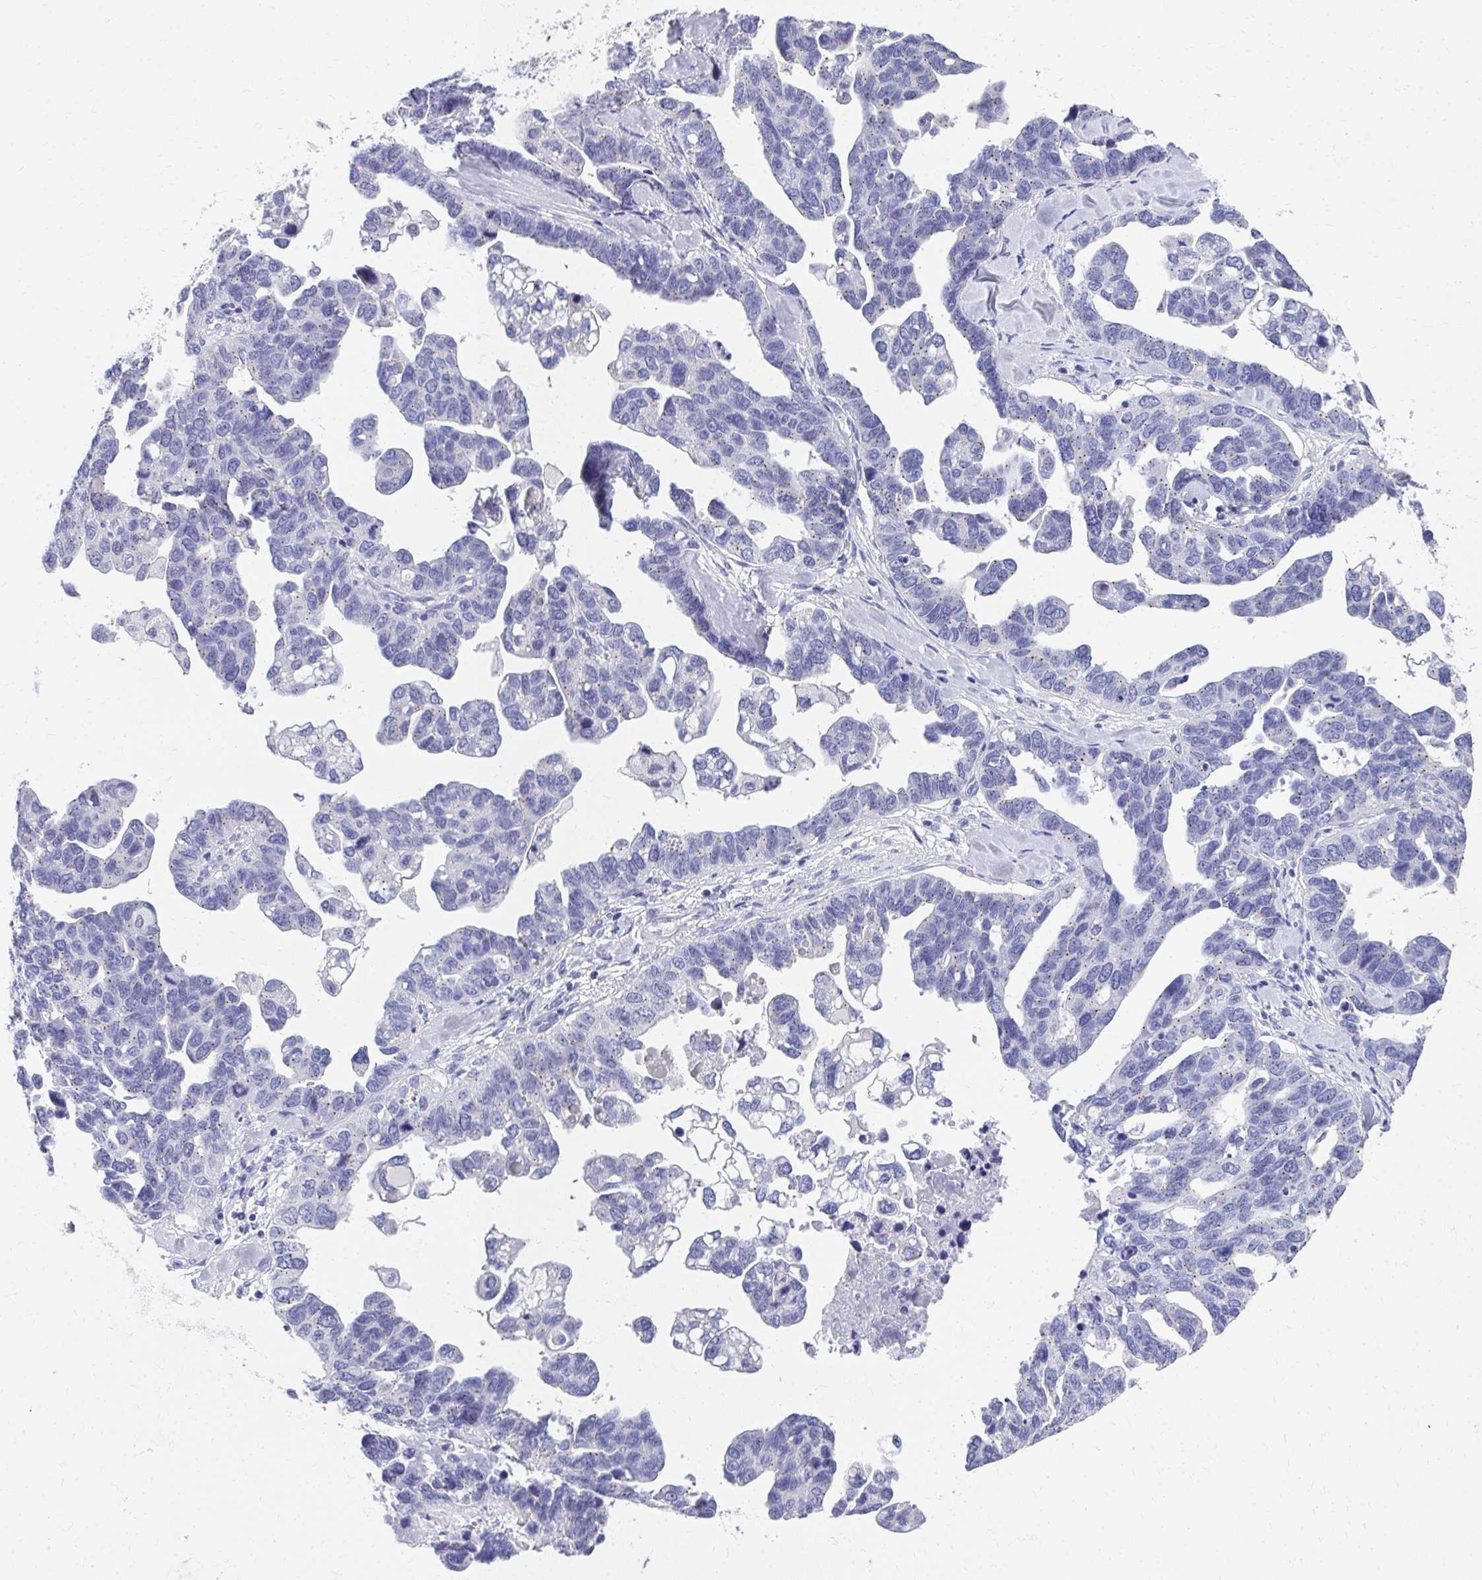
{"staining": {"intensity": "negative", "quantity": "none", "location": "none"}, "tissue": "ovarian cancer", "cell_type": "Tumor cells", "image_type": "cancer", "snomed": [{"axis": "morphology", "description": "Cystadenocarcinoma, serous, NOS"}, {"axis": "topography", "description": "Ovary"}], "caption": "Ovarian serous cystadenocarcinoma stained for a protein using immunohistochemistry (IHC) shows no positivity tumor cells.", "gene": "TMPRSS2", "patient": {"sex": "female", "age": 69}}